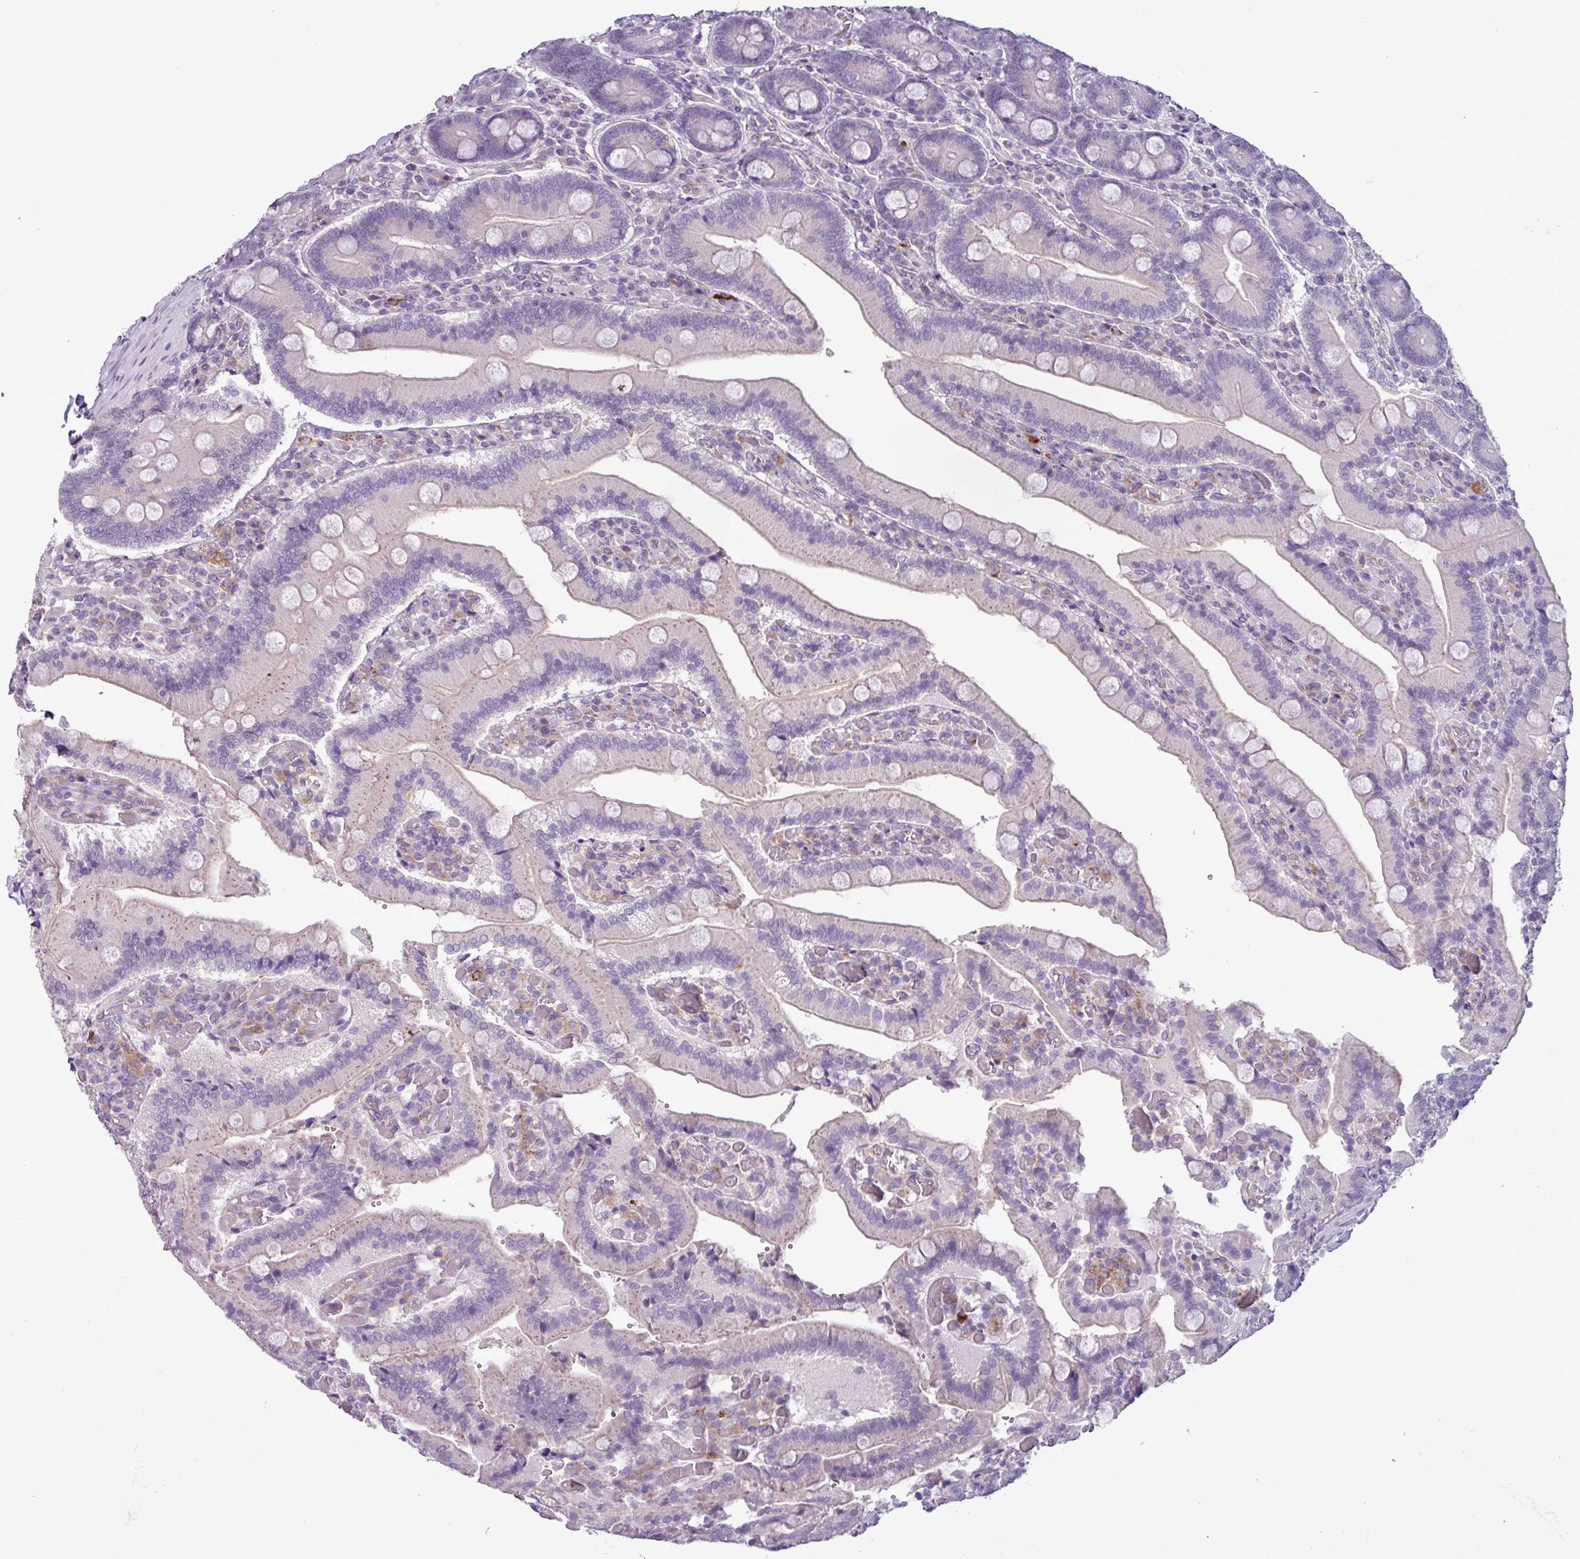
{"staining": {"intensity": "negative", "quantity": "none", "location": "none"}, "tissue": "duodenum", "cell_type": "Glandular cells", "image_type": "normal", "snomed": [{"axis": "morphology", "description": "Normal tissue, NOS"}, {"axis": "topography", "description": "Duodenum"}], "caption": "Immunohistochemical staining of normal human duodenum exhibits no significant staining in glandular cells.", "gene": "C9orf24", "patient": {"sex": "female", "age": 62}}